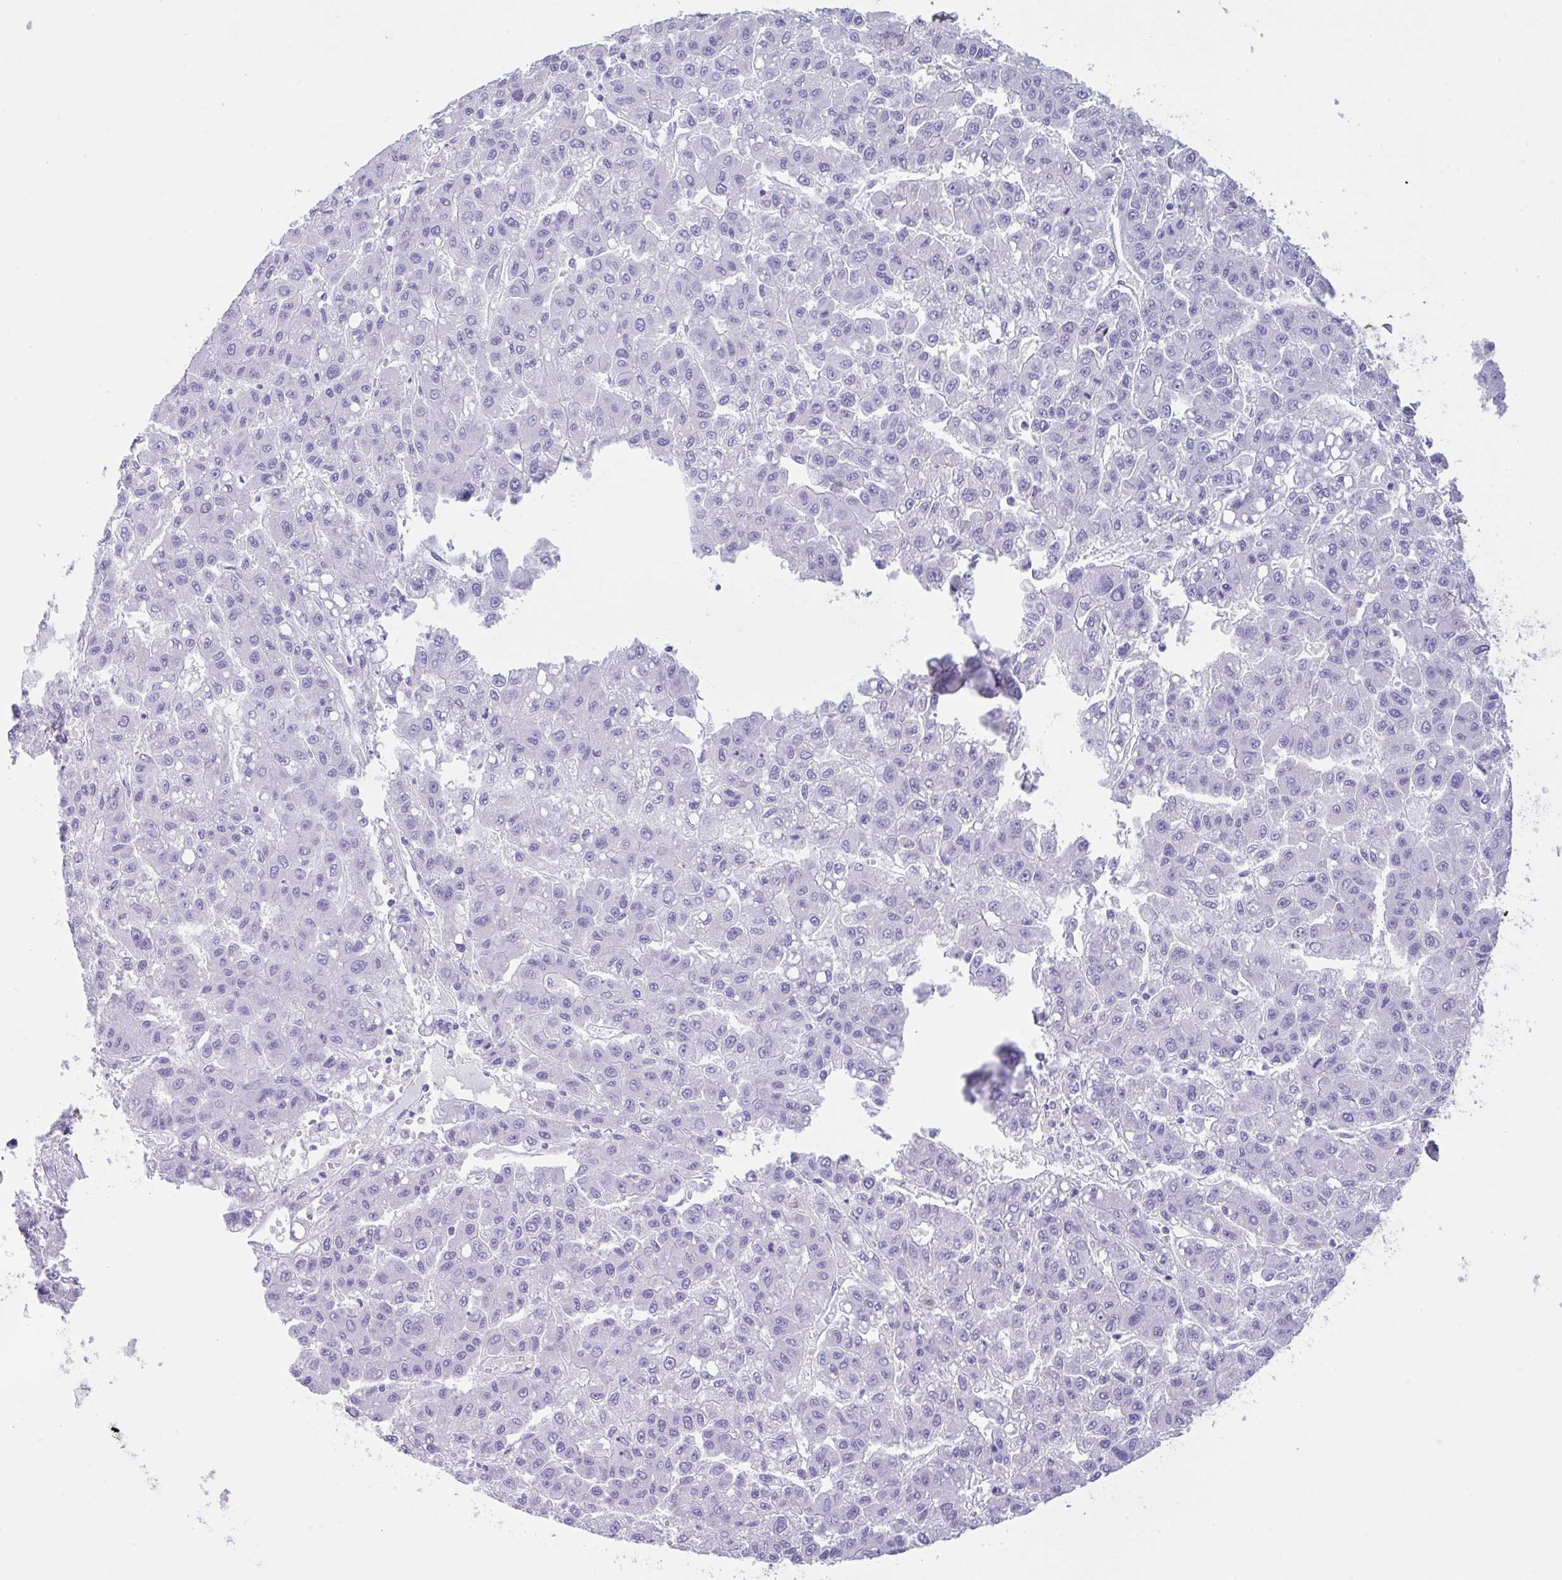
{"staining": {"intensity": "negative", "quantity": "none", "location": "none"}, "tissue": "liver cancer", "cell_type": "Tumor cells", "image_type": "cancer", "snomed": [{"axis": "morphology", "description": "Carcinoma, Hepatocellular, NOS"}, {"axis": "topography", "description": "Liver"}], "caption": "Immunohistochemistry (IHC) histopathology image of neoplastic tissue: hepatocellular carcinoma (liver) stained with DAB (3,3'-diaminobenzidine) displays no significant protein staining in tumor cells.", "gene": "CPA1", "patient": {"sex": "male", "age": 70}}